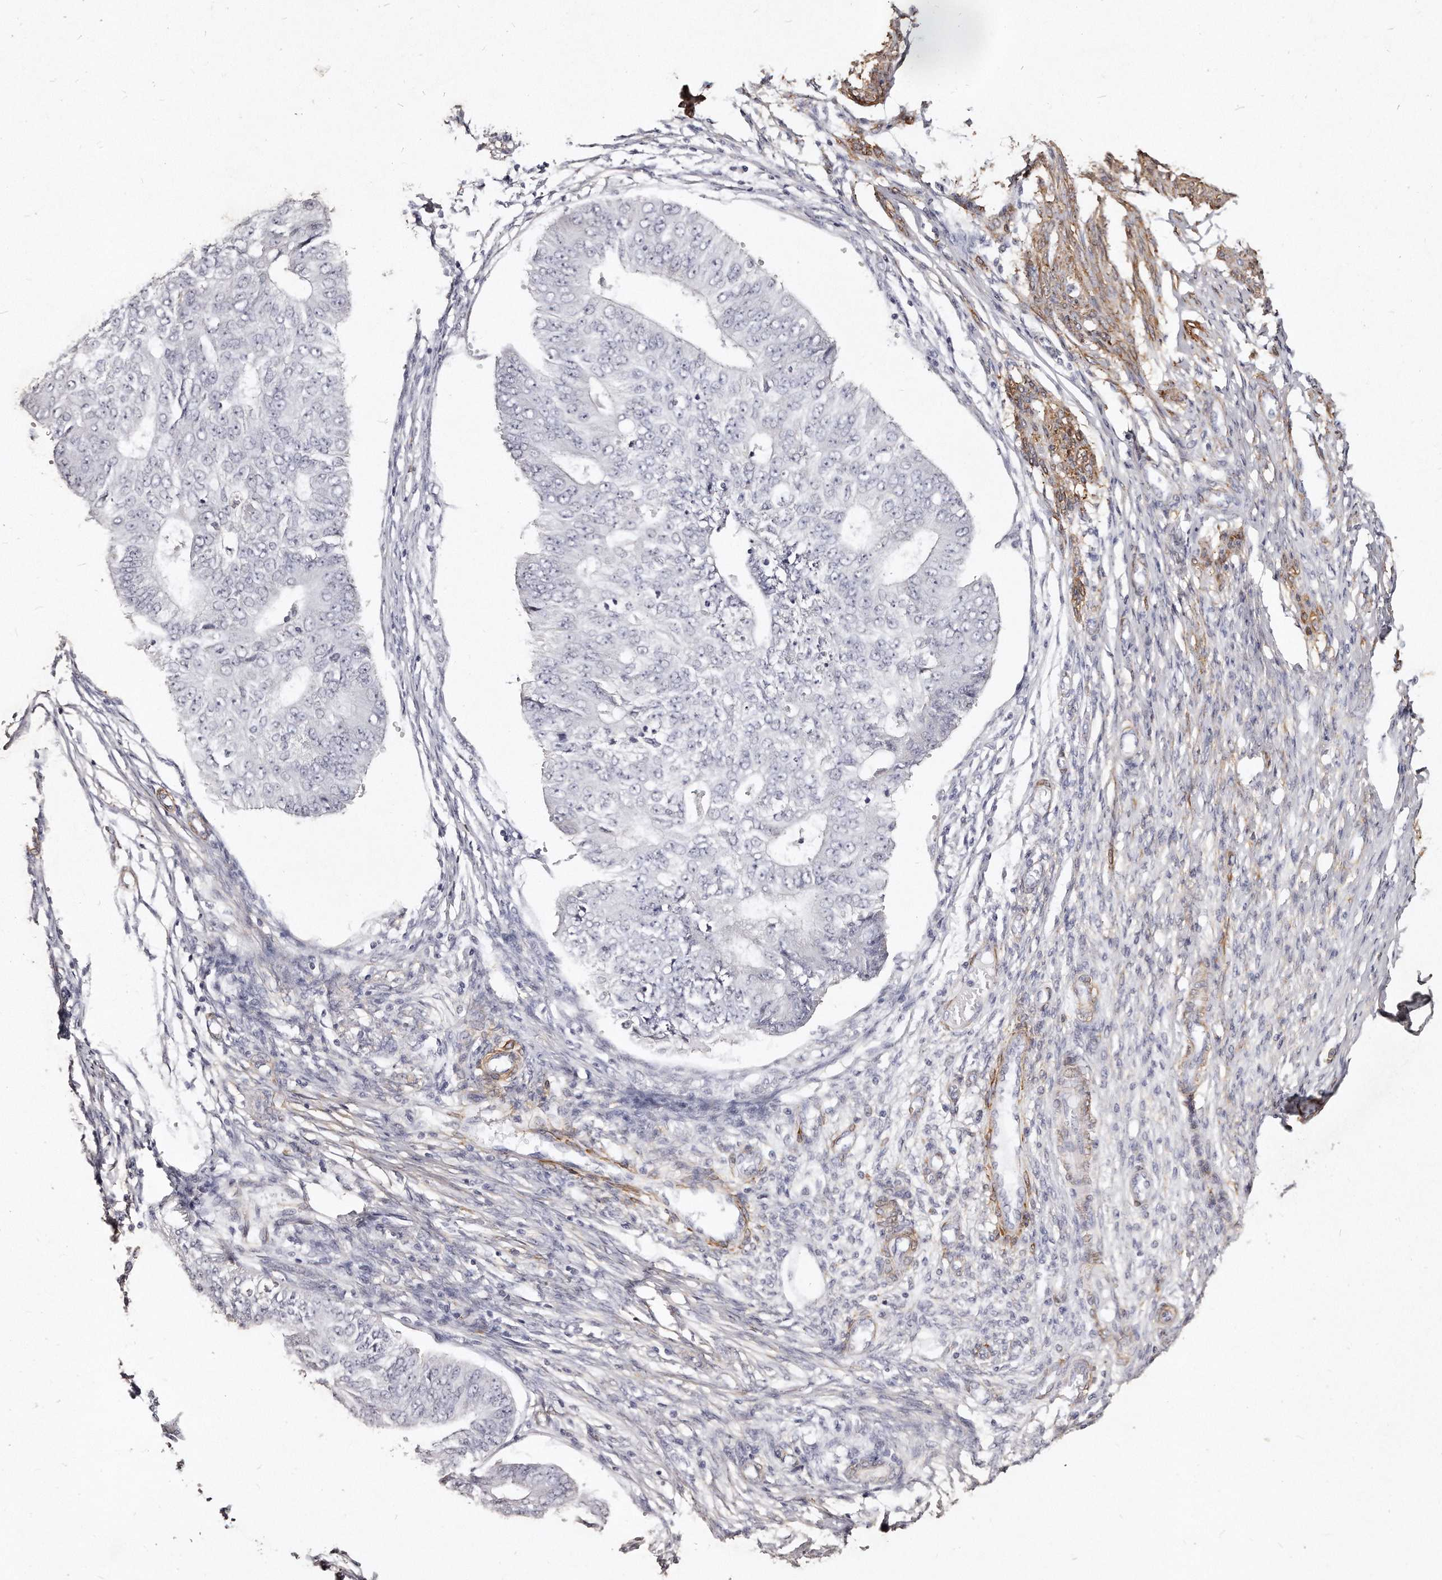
{"staining": {"intensity": "negative", "quantity": "none", "location": "none"}, "tissue": "endometrial cancer", "cell_type": "Tumor cells", "image_type": "cancer", "snomed": [{"axis": "morphology", "description": "Adenocarcinoma, NOS"}, {"axis": "topography", "description": "Endometrium"}], "caption": "High magnification brightfield microscopy of endometrial cancer (adenocarcinoma) stained with DAB (brown) and counterstained with hematoxylin (blue): tumor cells show no significant expression.", "gene": "LMOD1", "patient": {"sex": "female", "age": 32}}